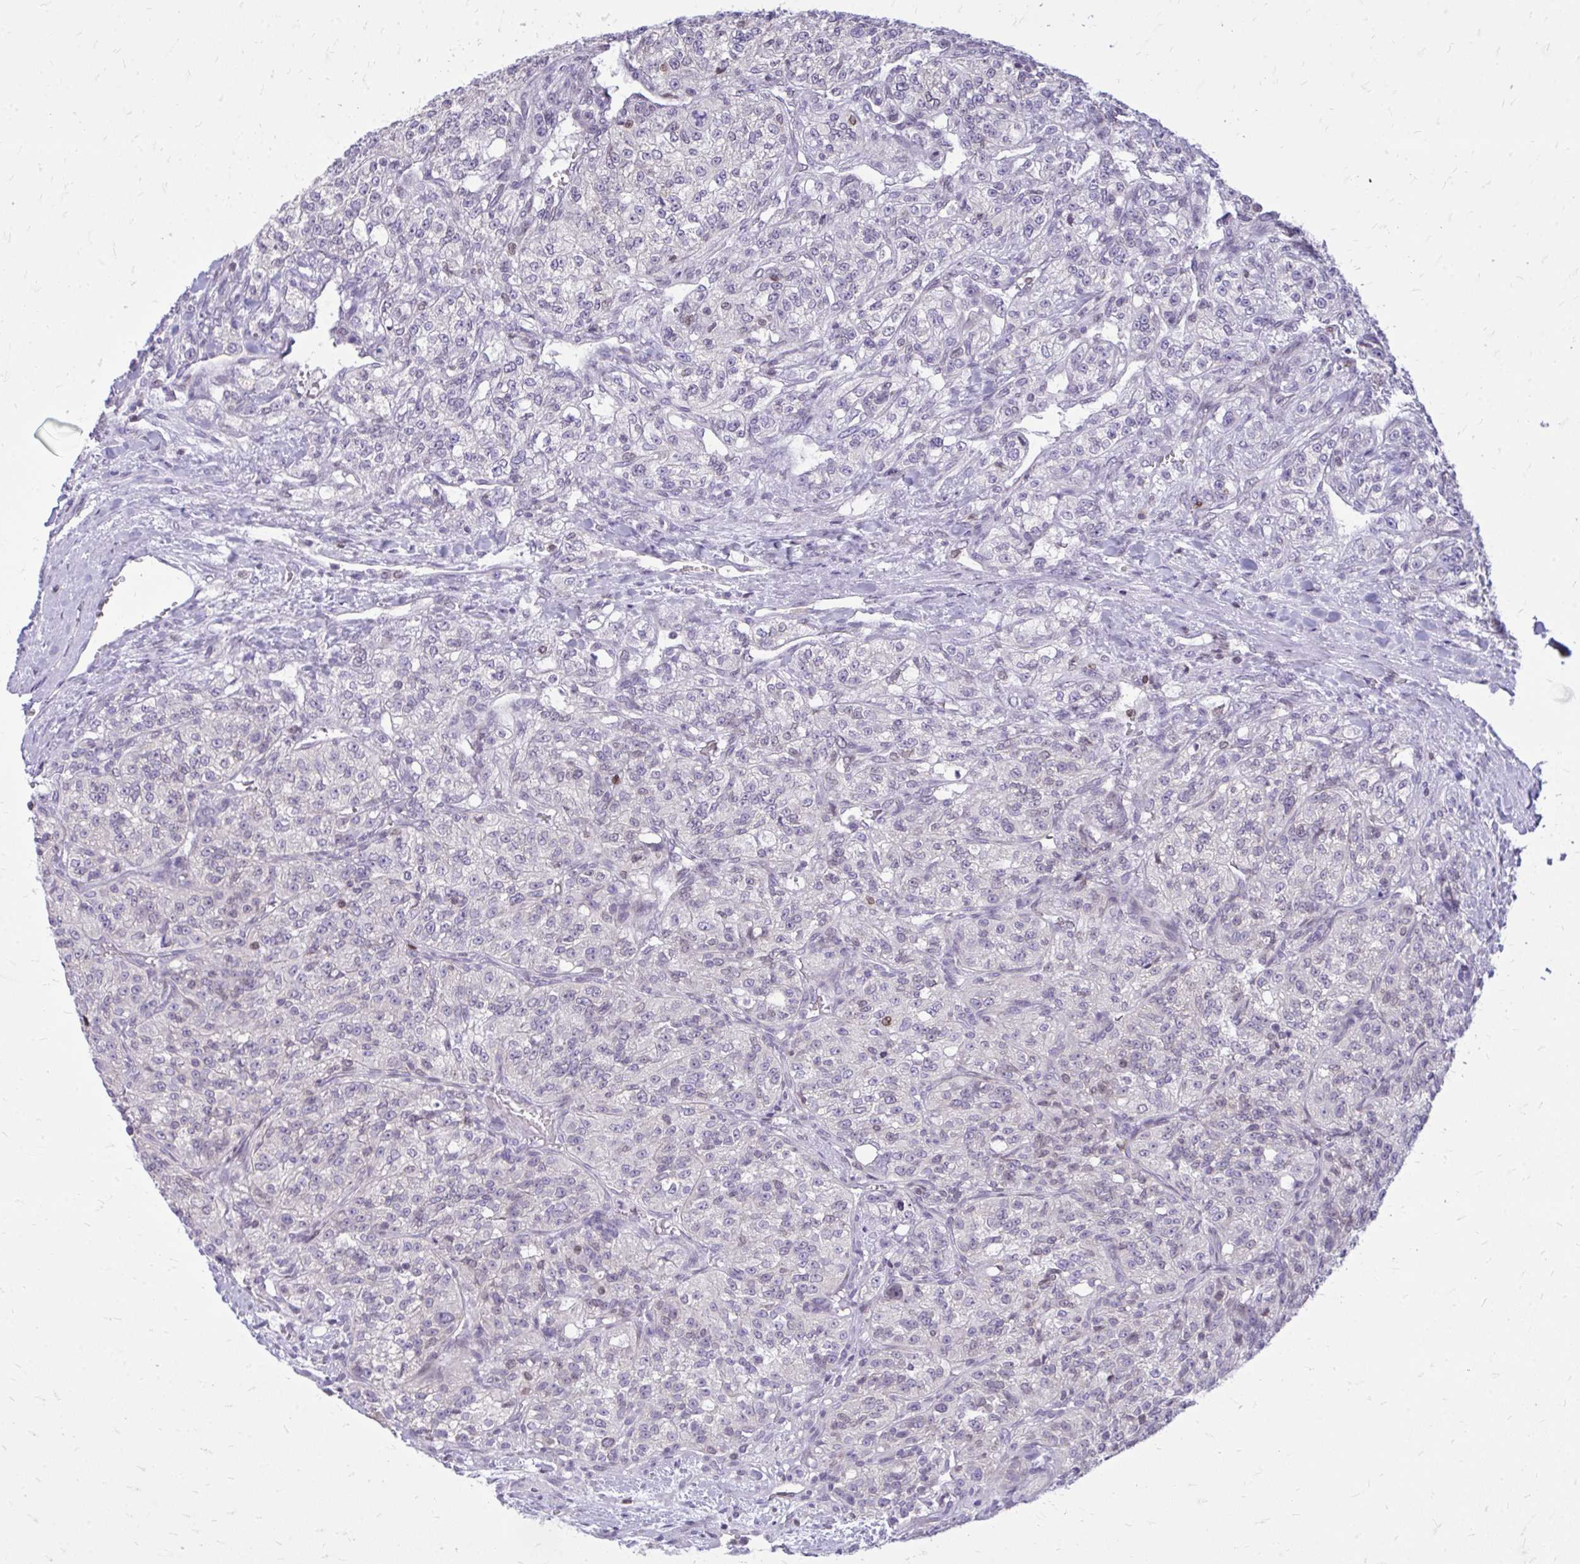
{"staining": {"intensity": "negative", "quantity": "none", "location": "none"}, "tissue": "renal cancer", "cell_type": "Tumor cells", "image_type": "cancer", "snomed": [{"axis": "morphology", "description": "Adenocarcinoma, NOS"}, {"axis": "topography", "description": "Kidney"}], "caption": "Immunohistochemical staining of human adenocarcinoma (renal) shows no significant expression in tumor cells. The staining was performed using DAB to visualize the protein expression in brown, while the nuclei were stained in blue with hematoxylin (Magnification: 20x).", "gene": "RPS6KA2", "patient": {"sex": "female", "age": 63}}